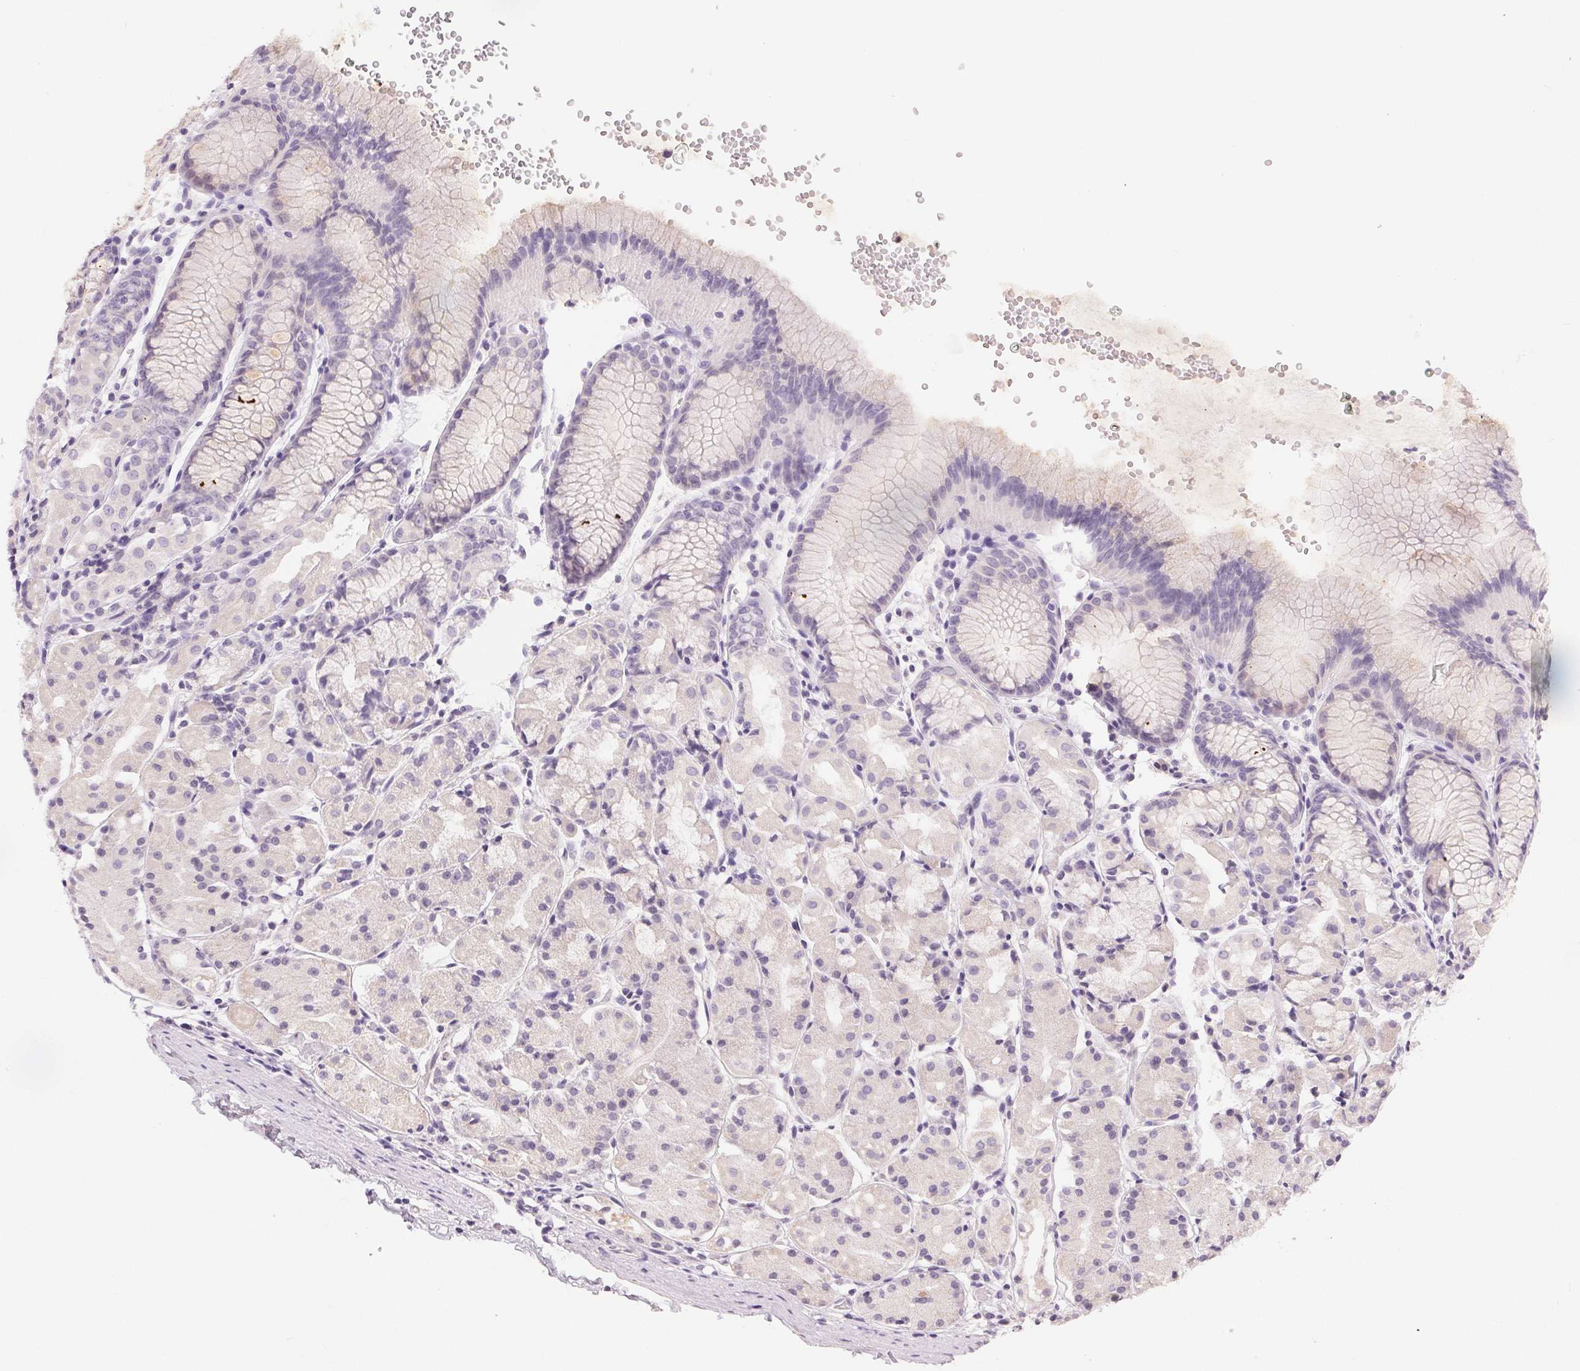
{"staining": {"intensity": "weak", "quantity": "<25%", "location": "cytoplasmic/membranous"}, "tissue": "stomach", "cell_type": "Glandular cells", "image_type": "normal", "snomed": [{"axis": "morphology", "description": "Normal tissue, NOS"}, {"axis": "topography", "description": "Stomach, upper"}], "caption": "IHC of benign human stomach reveals no staining in glandular cells.", "gene": "MIOX", "patient": {"sex": "male", "age": 47}}